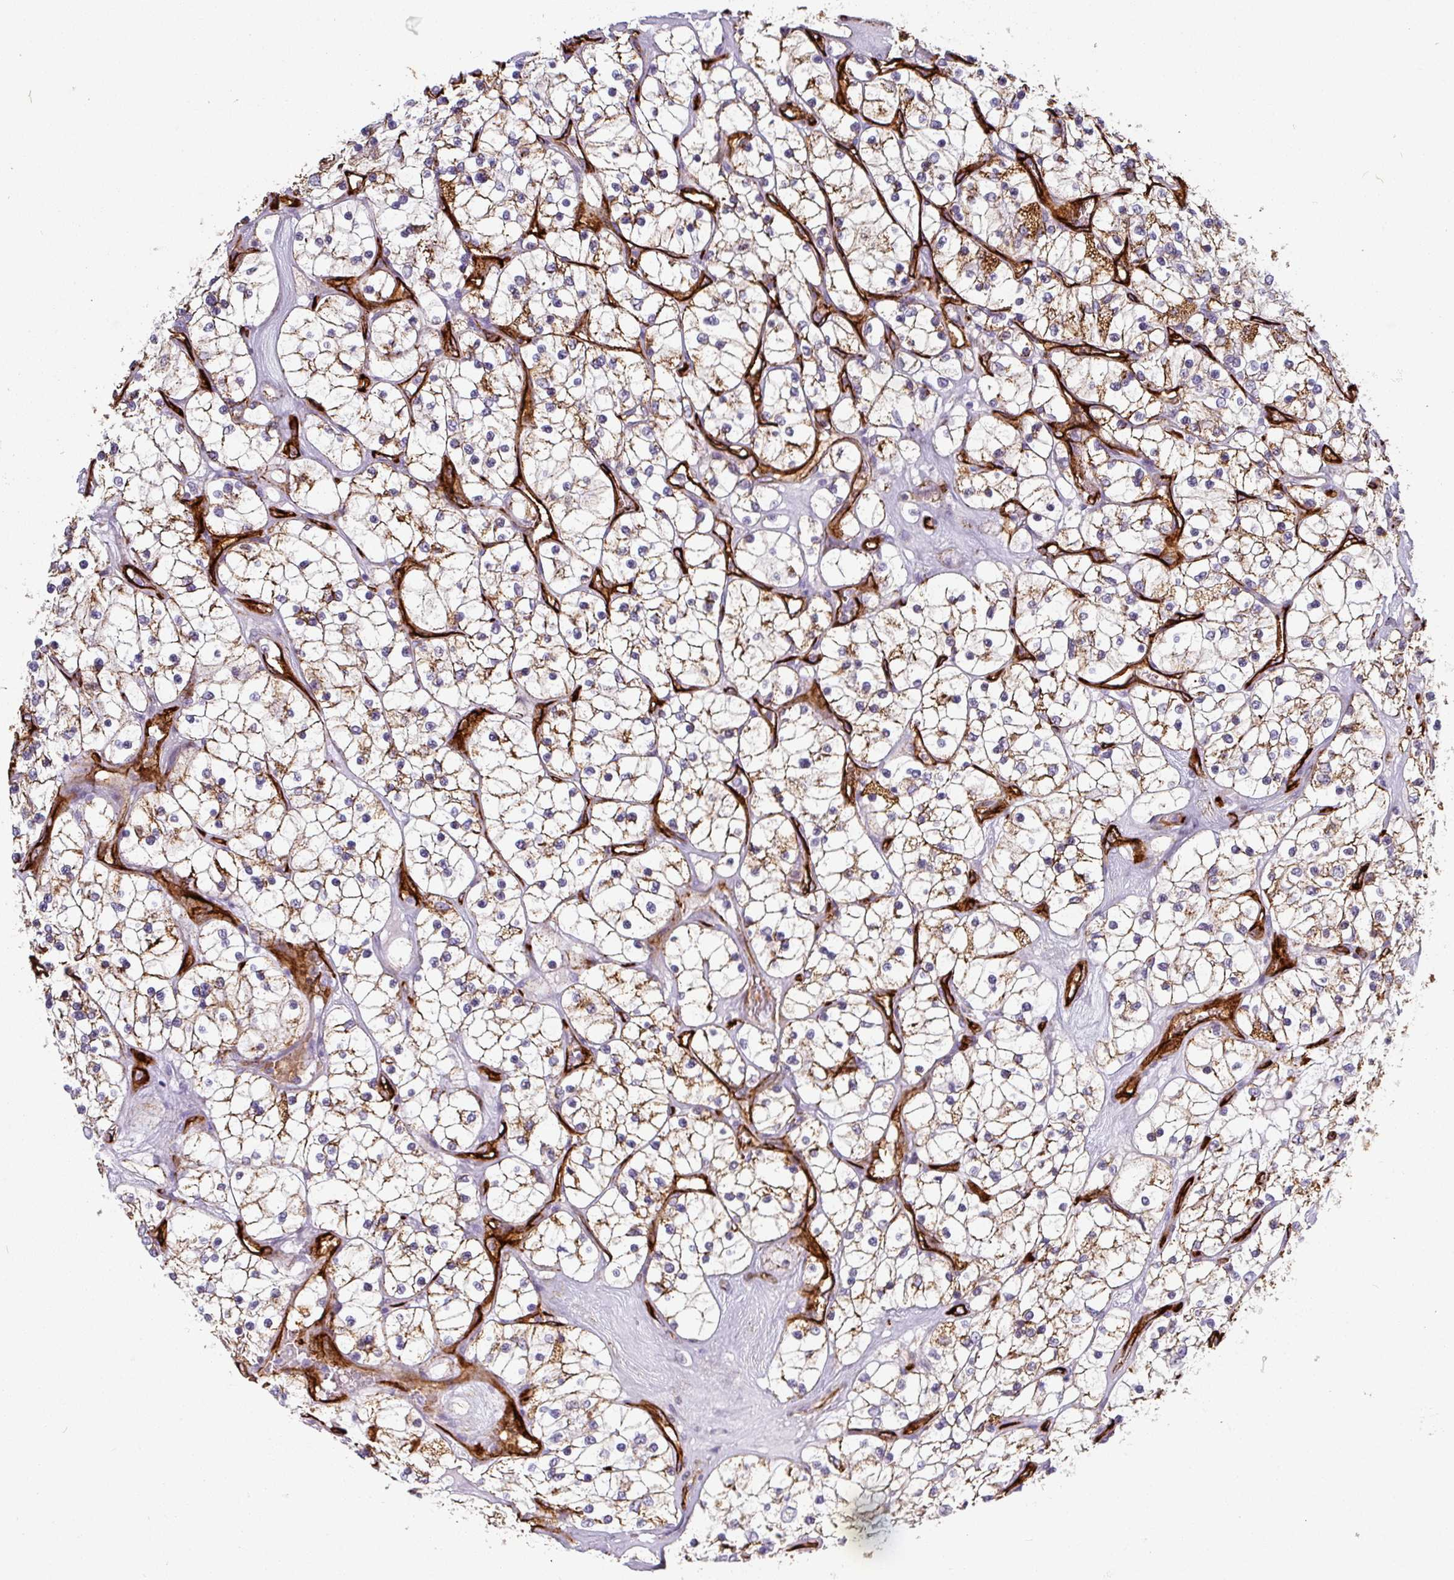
{"staining": {"intensity": "moderate", "quantity": "25%-75%", "location": "cytoplasmic/membranous"}, "tissue": "renal cancer", "cell_type": "Tumor cells", "image_type": "cancer", "snomed": [{"axis": "morphology", "description": "Adenocarcinoma, NOS"}, {"axis": "topography", "description": "Kidney"}], "caption": "DAB immunohistochemical staining of human renal cancer (adenocarcinoma) reveals moderate cytoplasmic/membranous protein positivity in about 25%-75% of tumor cells.", "gene": "PRODH2", "patient": {"sex": "female", "age": 69}}